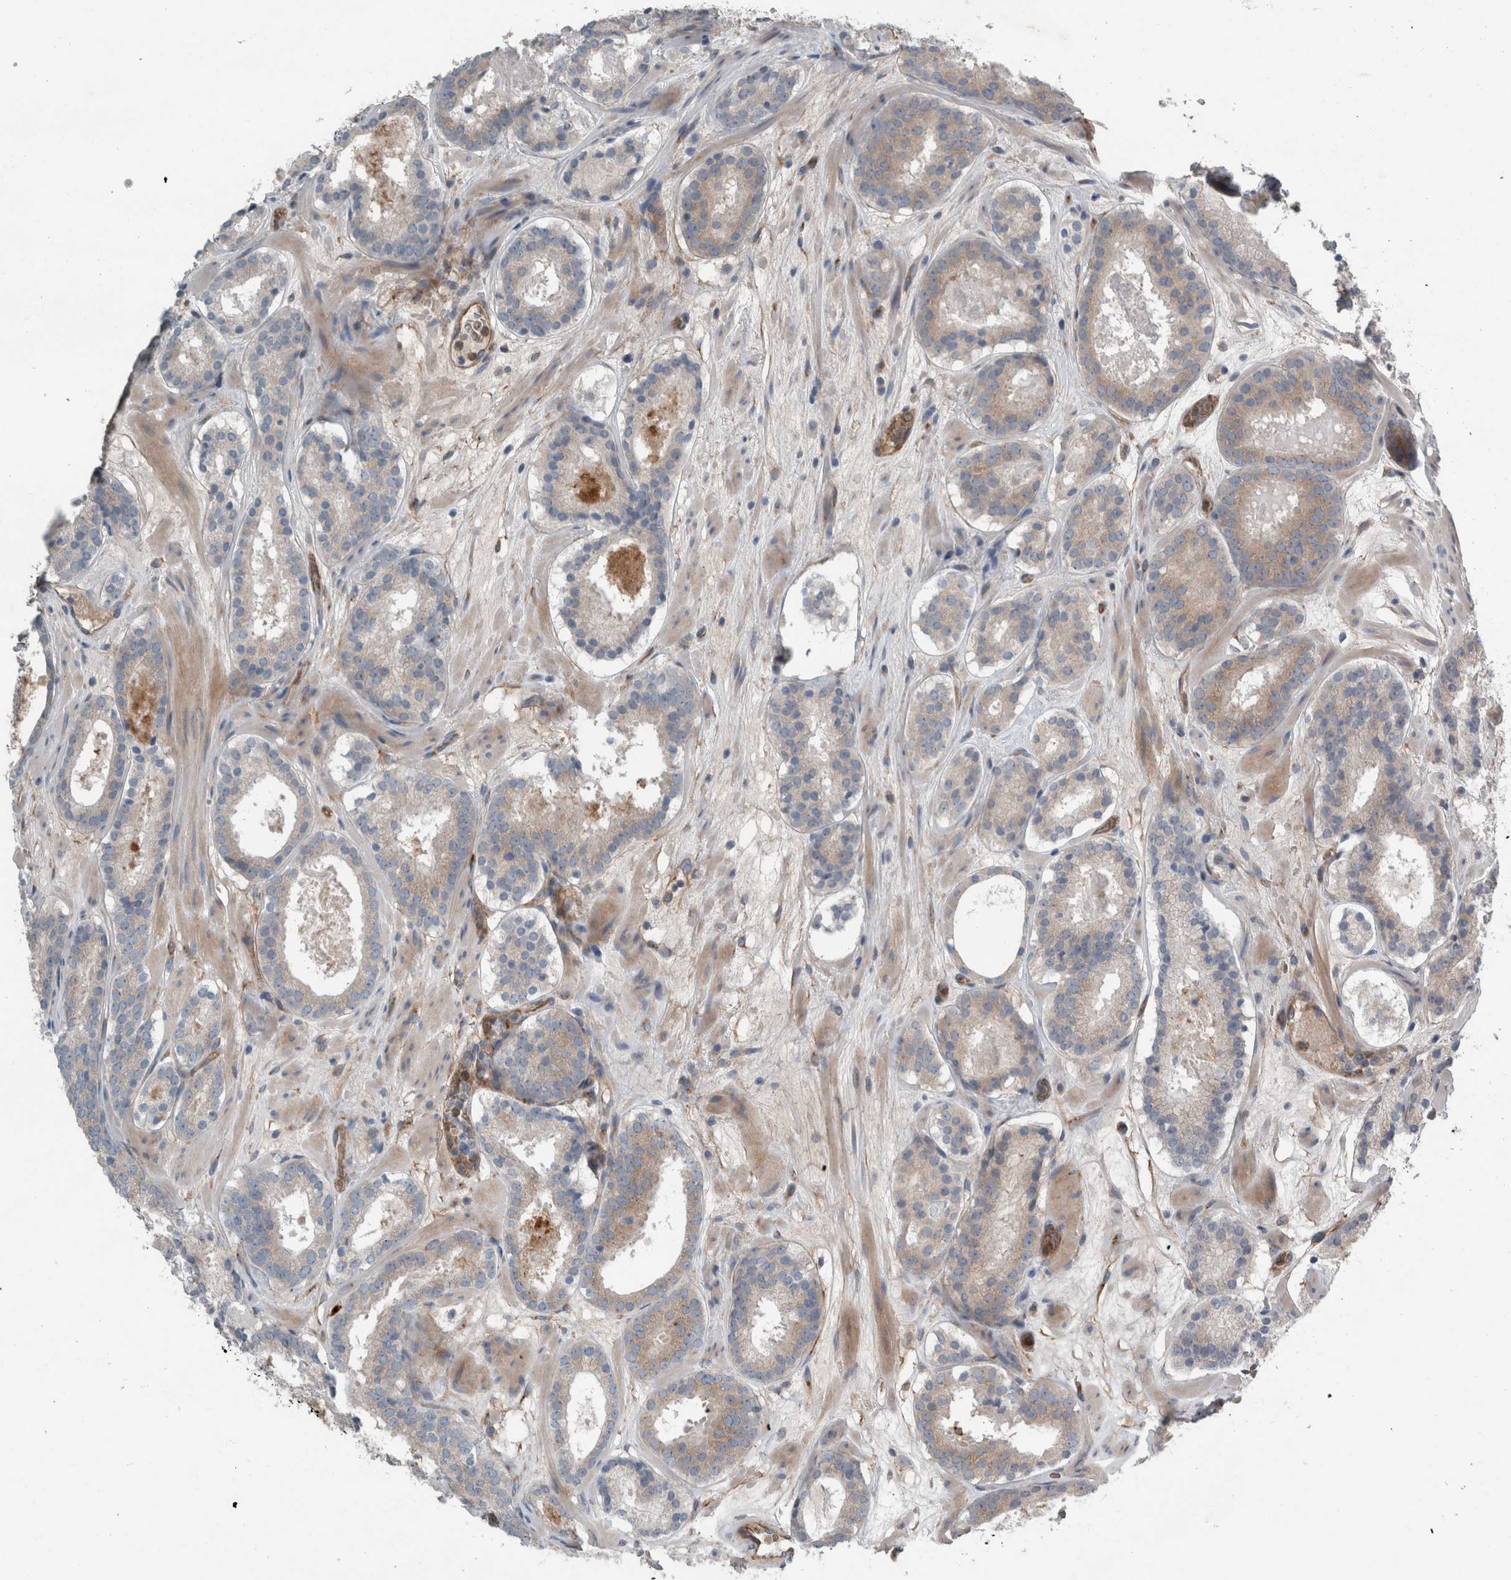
{"staining": {"intensity": "weak", "quantity": ">75%", "location": "cytoplasmic/membranous"}, "tissue": "prostate cancer", "cell_type": "Tumor cells", "image_type": "cancer", "snomed": [{"axis": "morphology", "description": "Adenocarcinoma, Low grade"}, {"axis": "topography", "description": "Prostate"}], "caption": "Immunohistochemical staining of human prostate cancer (low-grade adenocarcinoma) demonstrates weak cytoplasmic/membranous protein staining in approximately >75% of tumor cells.", "gene": "GLT8D2", "patient": {"sex": "male", "age": 69}}